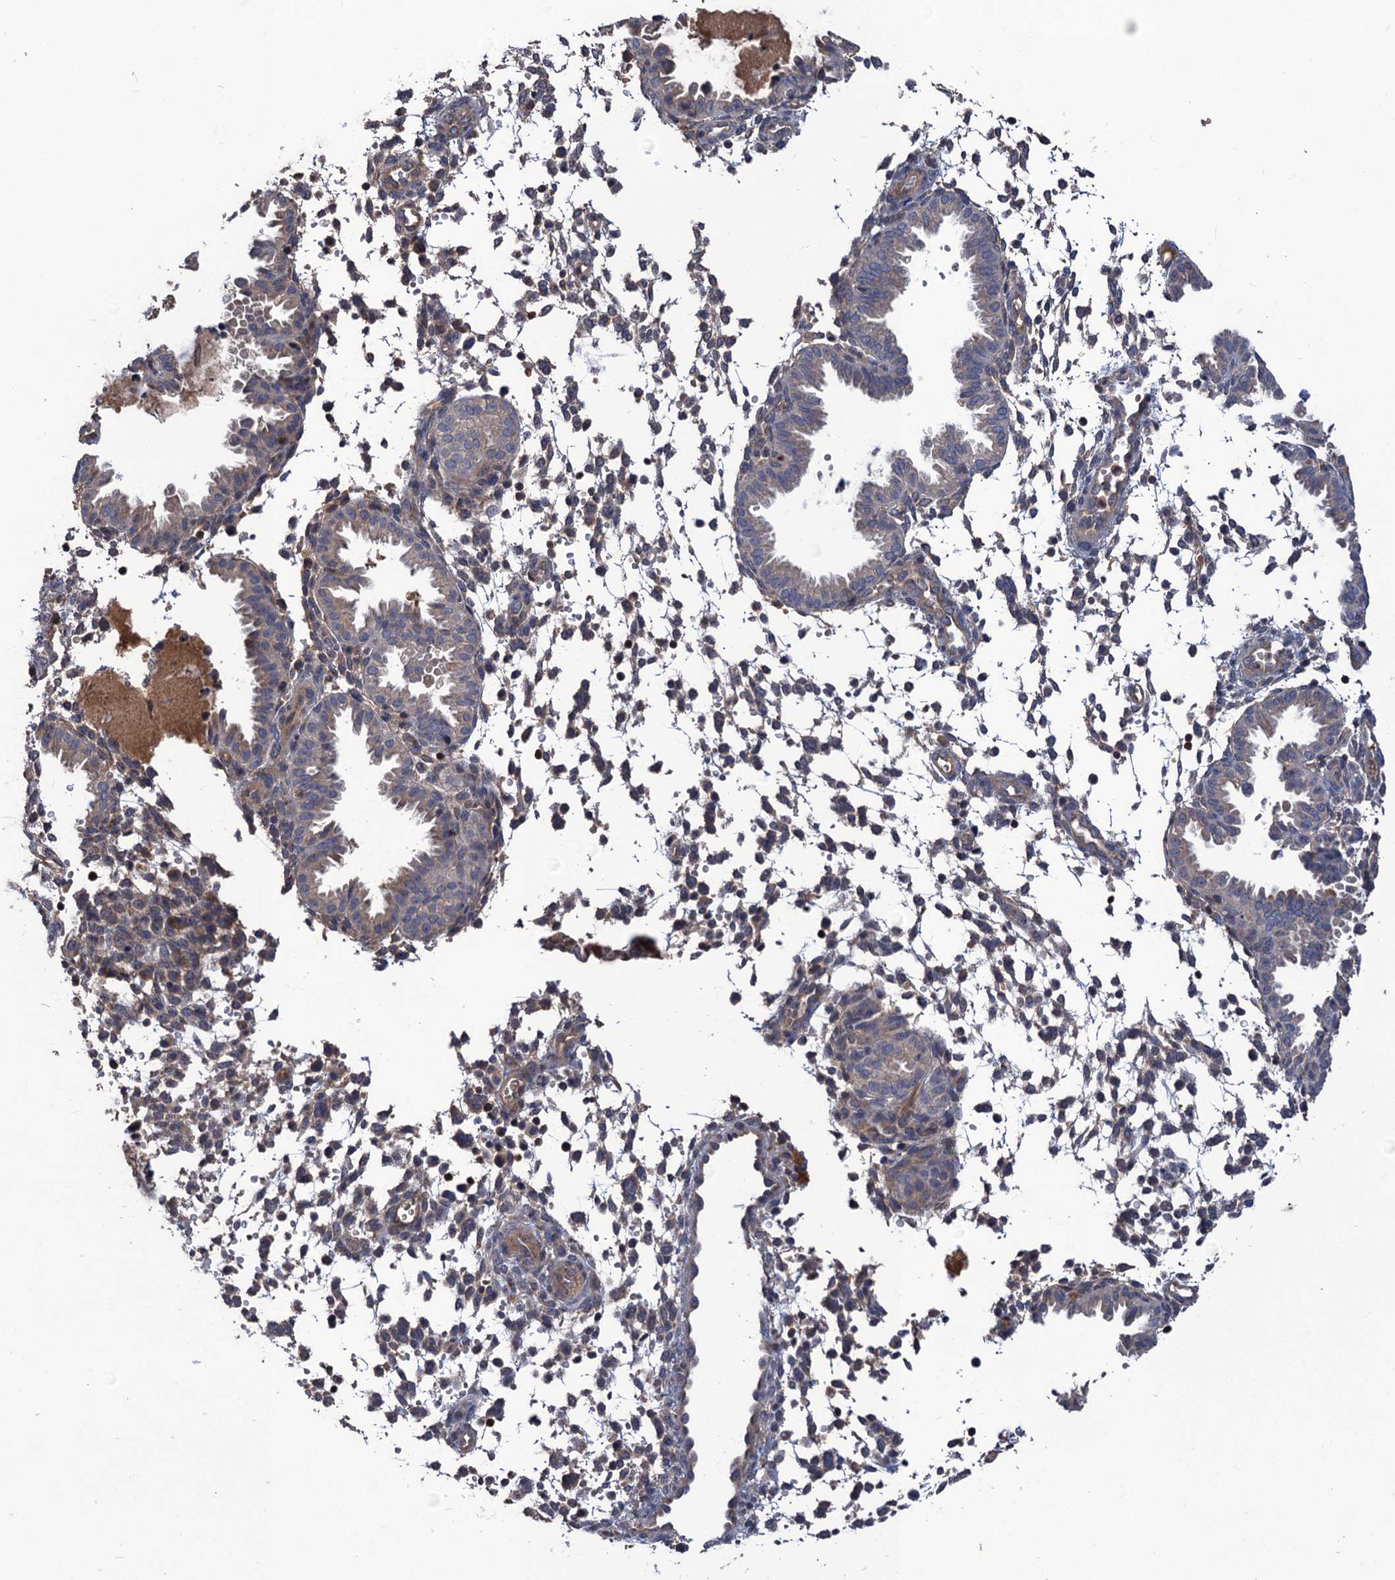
{"staining": {"intensity": "negative", "quantity": "none", "location": "none"}, "tissue": "endometrium", "cell_type": "Cells in endometrial stroma", "image_type": "normal", "snomed": [{"axis": "morphology", "description": "Normal tissue, NOS"}, {"axis": "topography", "description": "Endometrium"}], "caption": "Photomicrograph shows no significant protein positivity in cells in endometrial stroma of normal endometrium.", "gene": "DGKA", "patient": {"sex": "female", "age": 33}}